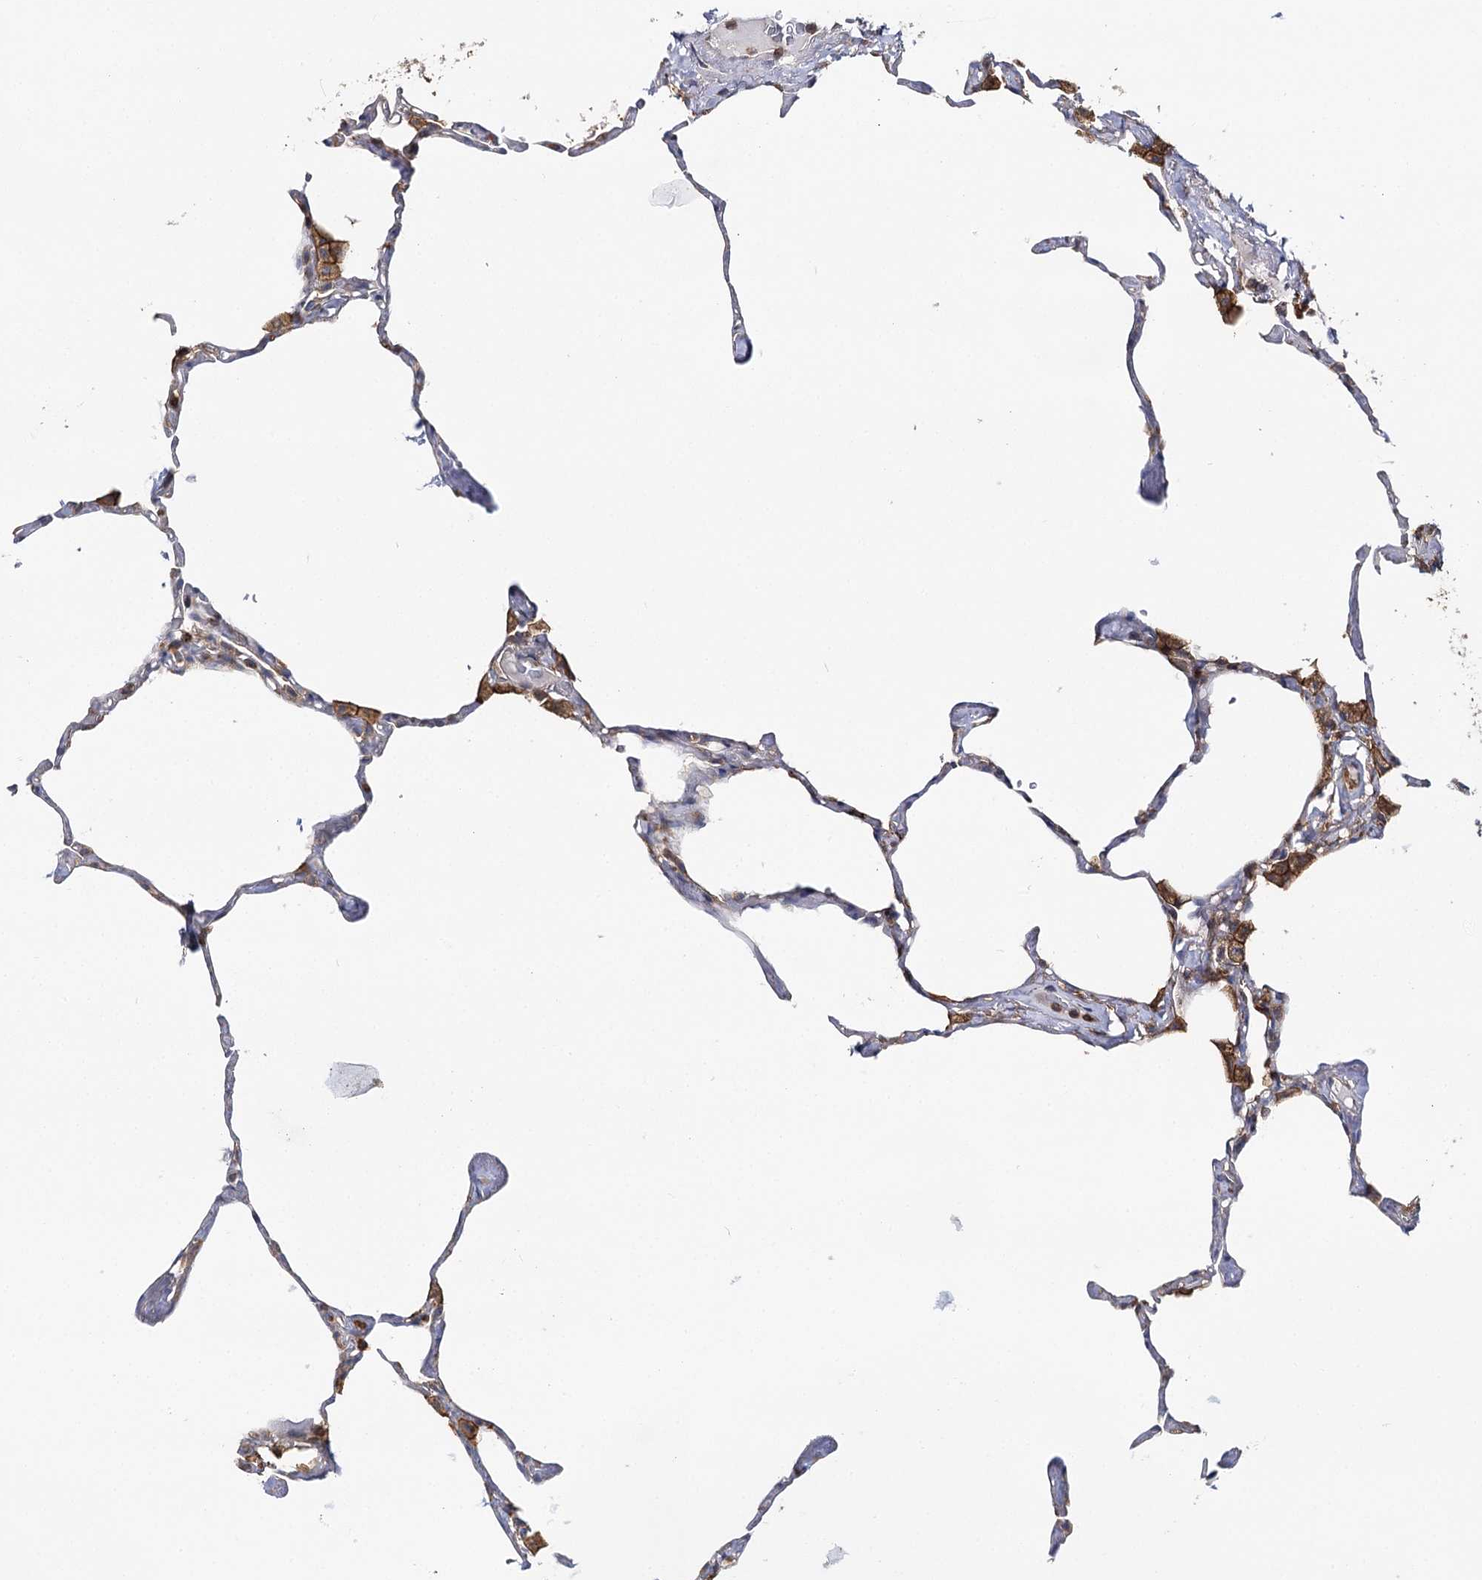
{"staining": {"intensity": "moderate", "quantity": "<25%", "location": "cytoplasmic/membranous"}, "tissue": "lung", "cell_type": "Alveolar cells", "image_type": "normal", "snomed": [{"axis": "morphology", "description": "Normal tissue, NOS"}, {"axis": "topography", "description": "Lung"}], "caption": "Protein expression analysis of normal human lung reveals moderate cytoplasmic/membranous positivity in about <25% of alveolar cells.", "gene": "SEC24B", "patient": {"sex": "male", "age": 65}}